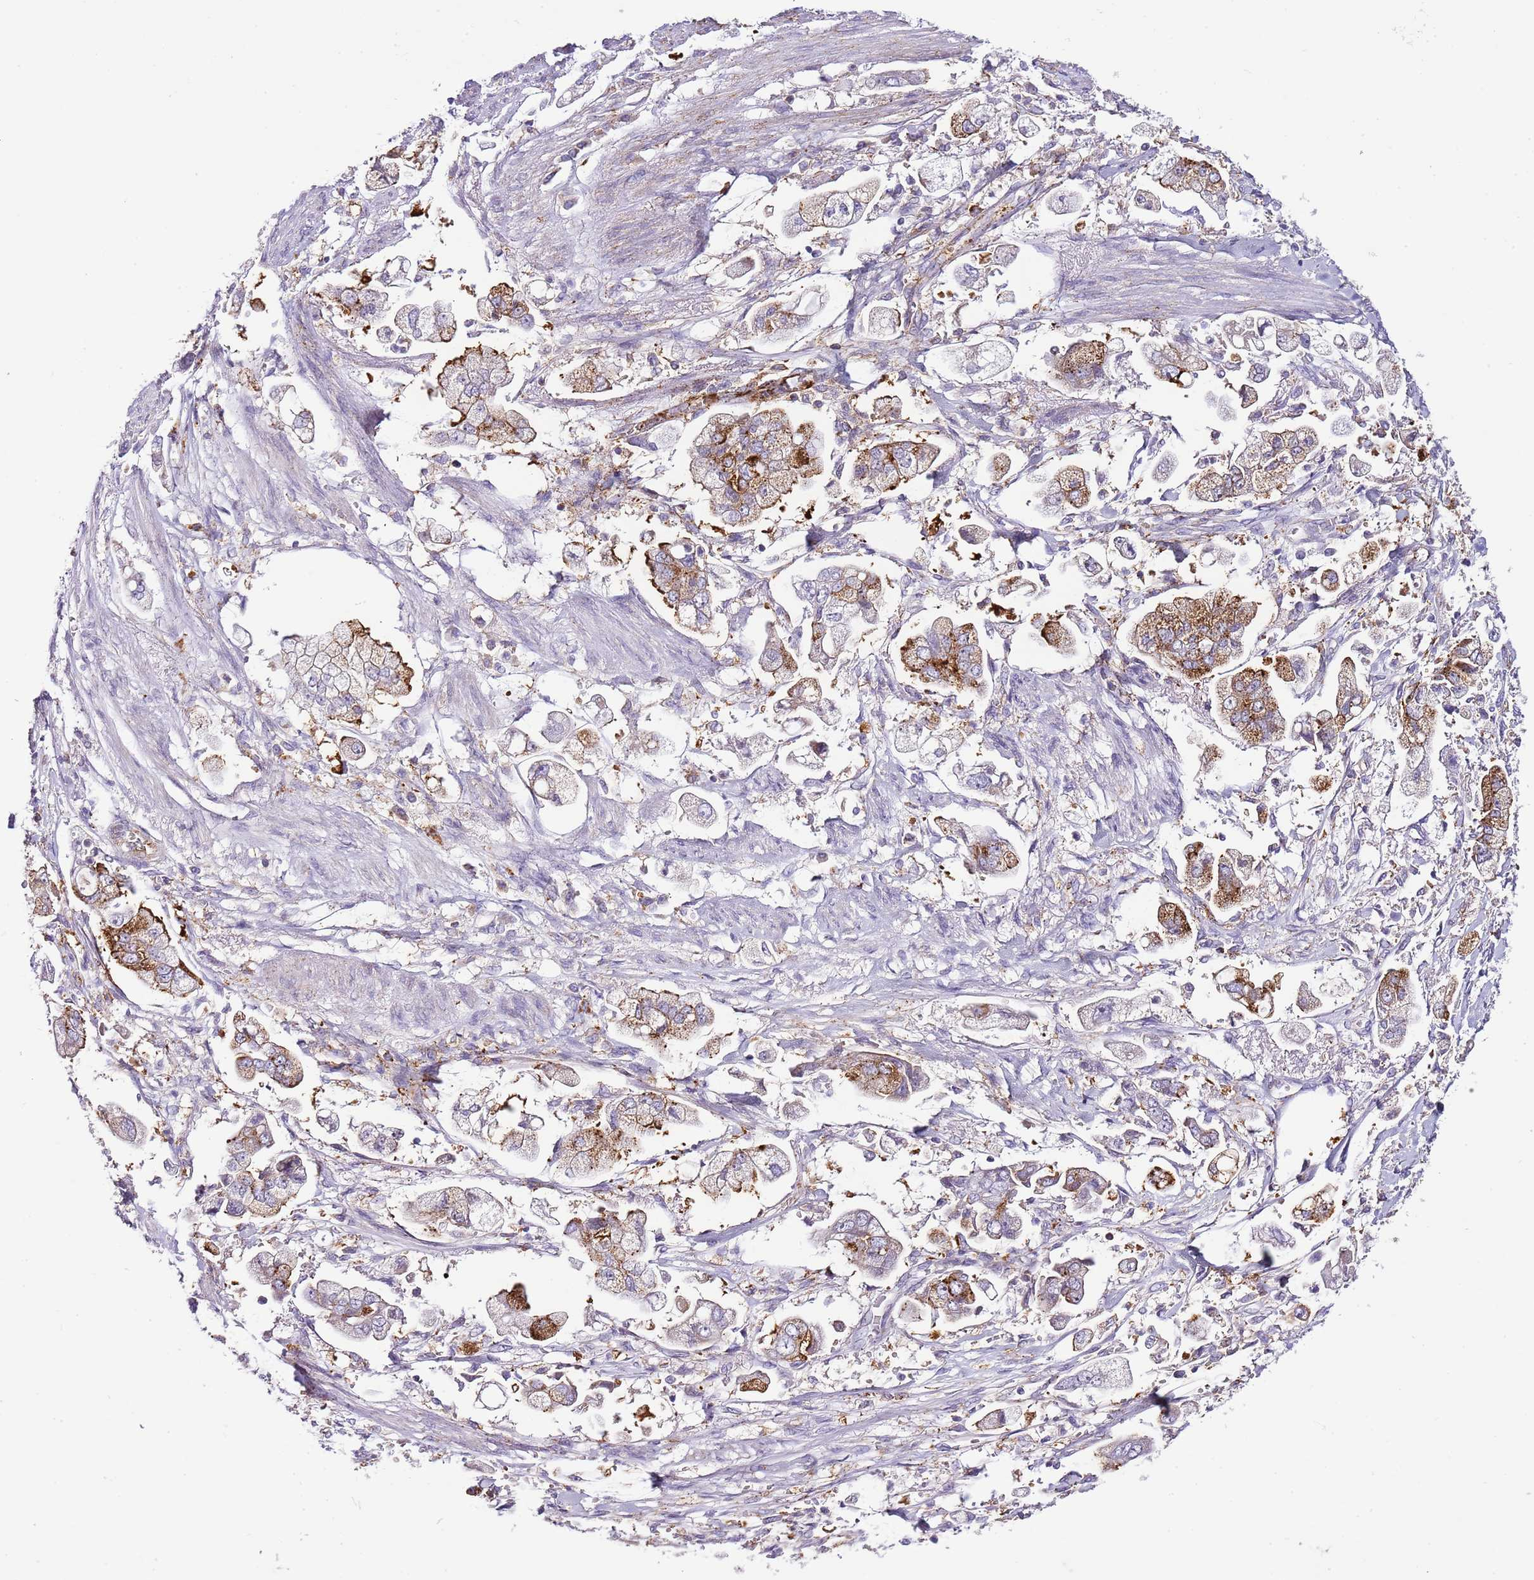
{"staining": {"intensity": "moderate", "quantity": "25%-75%", "location": "cytoplasmic/membranous"}, "tissue": "stomach cancer", "cell_type": "Tumor cells", "image_type": "cancer", "snomed": [{"axis": "morphology", "description": "Adenocarcinoma, NOS"}, {"axis": "topography", "description": "Stomach"}], "caption": "Immunohistochemistry of human adenocarcinoma (stomach) reveals medium levels of moderate cytoplasmic/membranous expression in approximately 25%-75% of tumor cells. The staining was performed using DAB (3,3'-diaminobenzidine), with brown indicating positive protein expression. Nuclei are stained blue with hematoxylin.", "gene": "ABHD17A", "patient": {"sex": "male", "age": 62}}